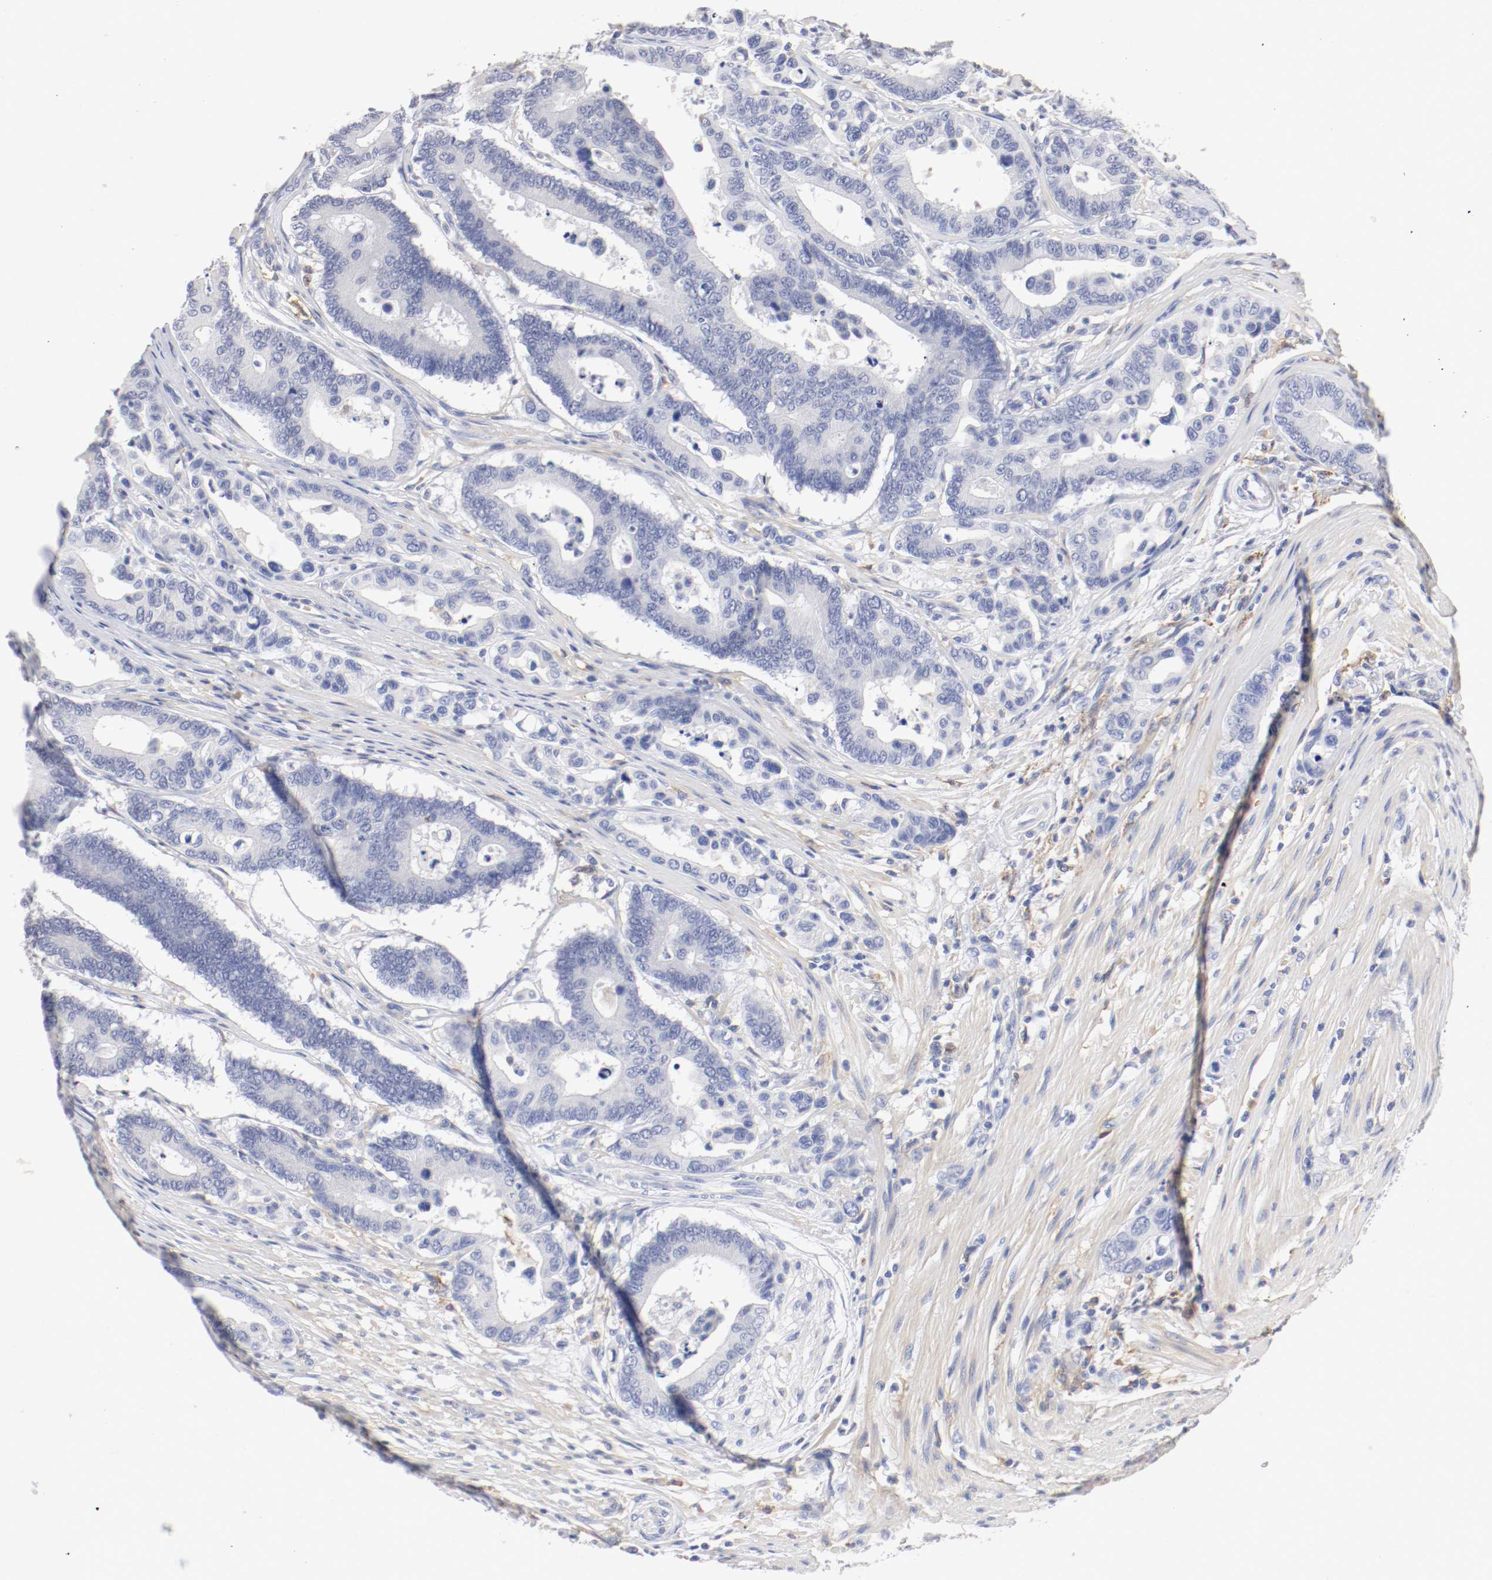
{"staining": {"intensity": "negative", "quantity": "none", "location": "none"}, "tissue": "colorectal cancer", "cell_type": "Tumor cells", "image_type": "cancer", "snomed": [{"axis": "morphology", "description": "Normal tissue, NOS"}, {"axis": "morphology", "description": "Adenocarcinoma, NOS"}, {"axis": "topography", "description": "Colon"}], "caption": "DAB (3,3'-diaminobenzidine) immunohistochemical staining of human colorectal adenocarcinoma displays no significant positivity in tumor cells. Brightfield microscopy of IHC stained with DAB (3,3'-diaminobenzidine) (brown) and hematoxylin (blue), captured at high magnification.", "gene": "FGFBP1", "patient": {"sex": "male", "age": 82}}